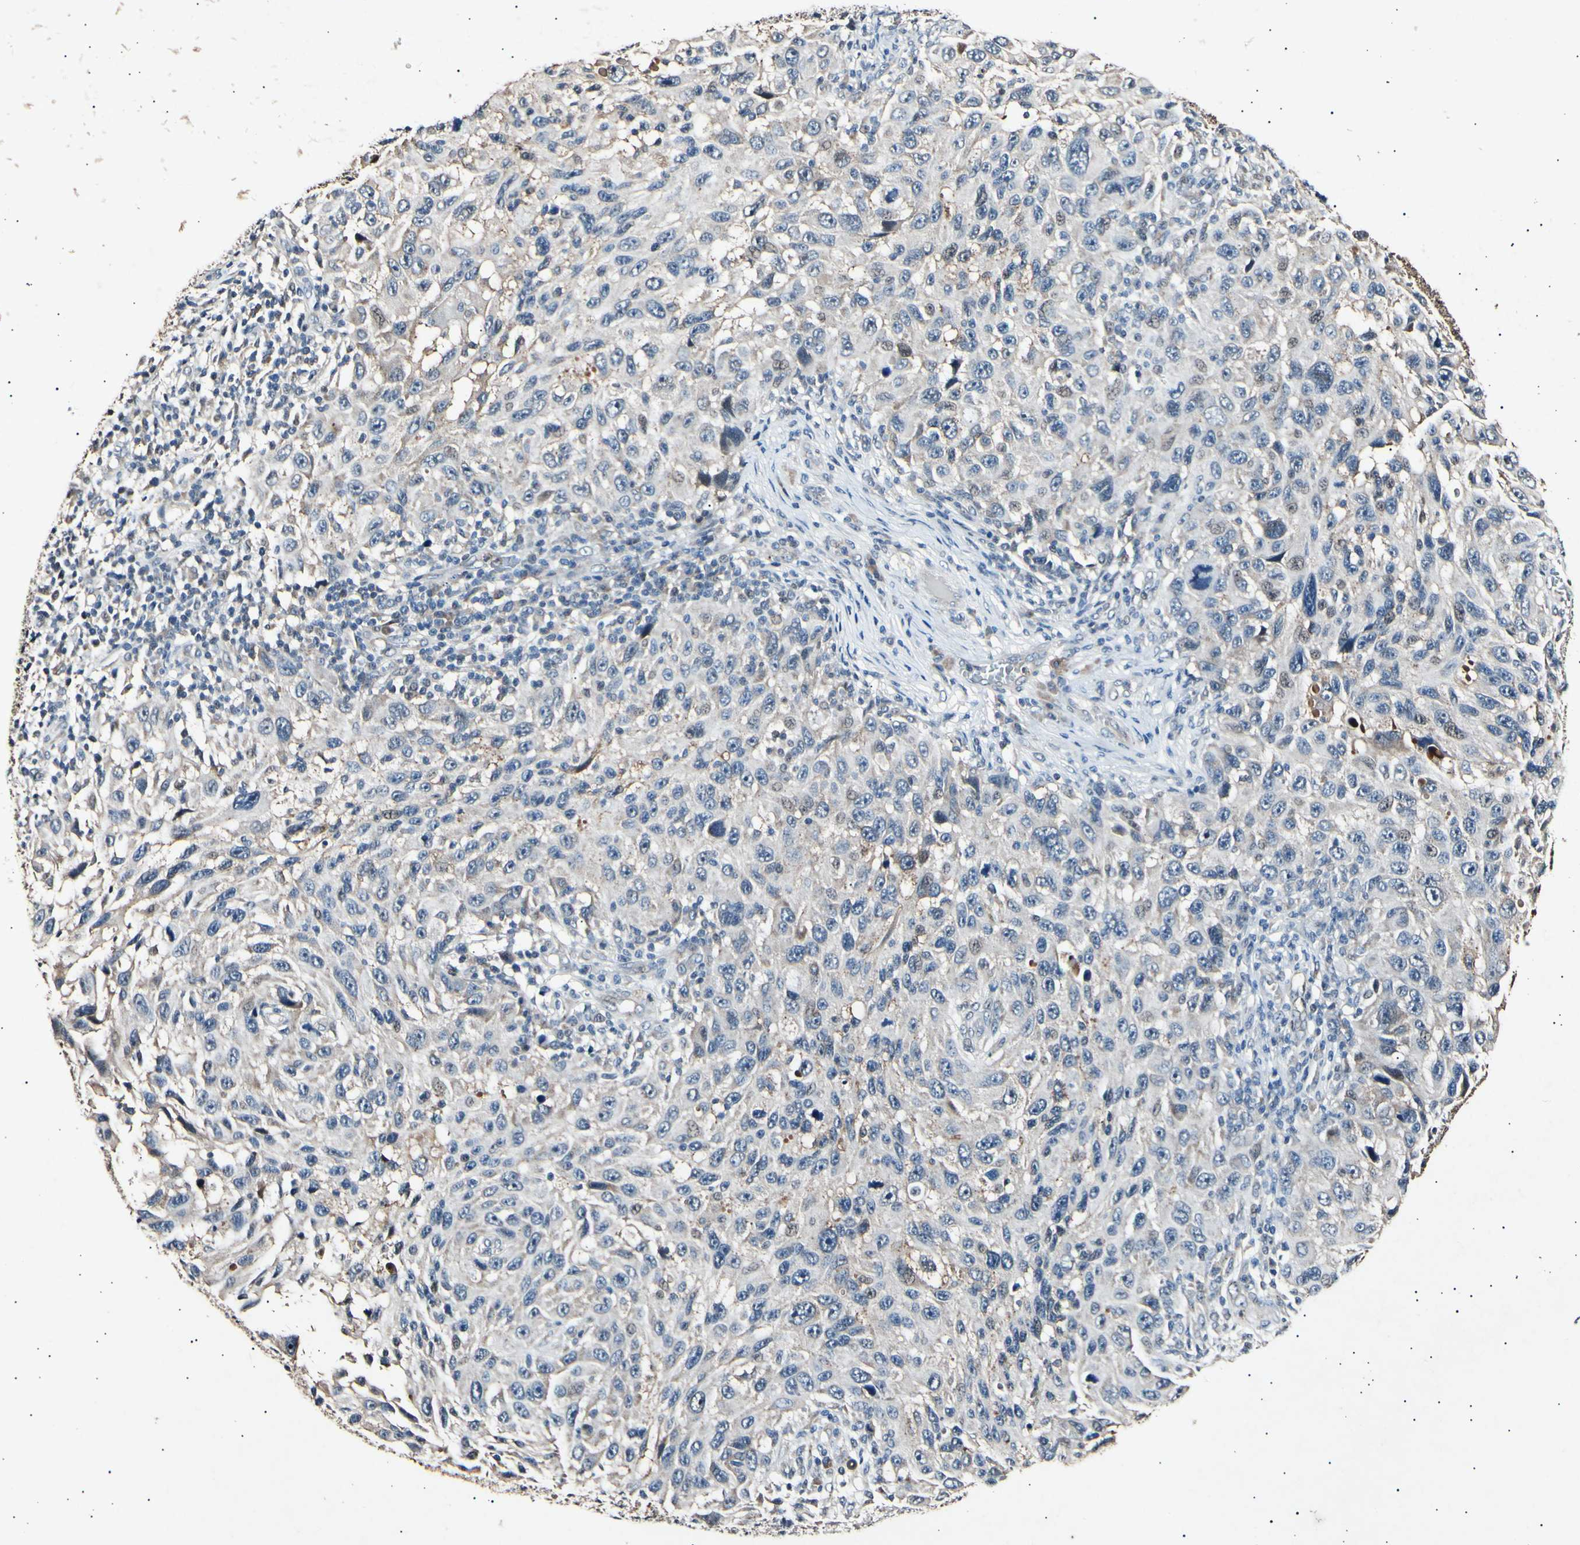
{"staining": {"intensity": "negative", "quantity": "none", "location": "none"}, "tissue": "melanoma", "cell_type": "Tumor cells", "image_type": "cancer", "snomed": [{"axis": "morphology", "description": "Malignant melanoma, NOS"}, {"axis": "topography", "description": "Skin"}], "caption": "A photomicrograph of human malignant melanoma is negative for staining in tumor cells.", "gene": "ADCY3", "patient": {"sex": "male", "age": 53}}